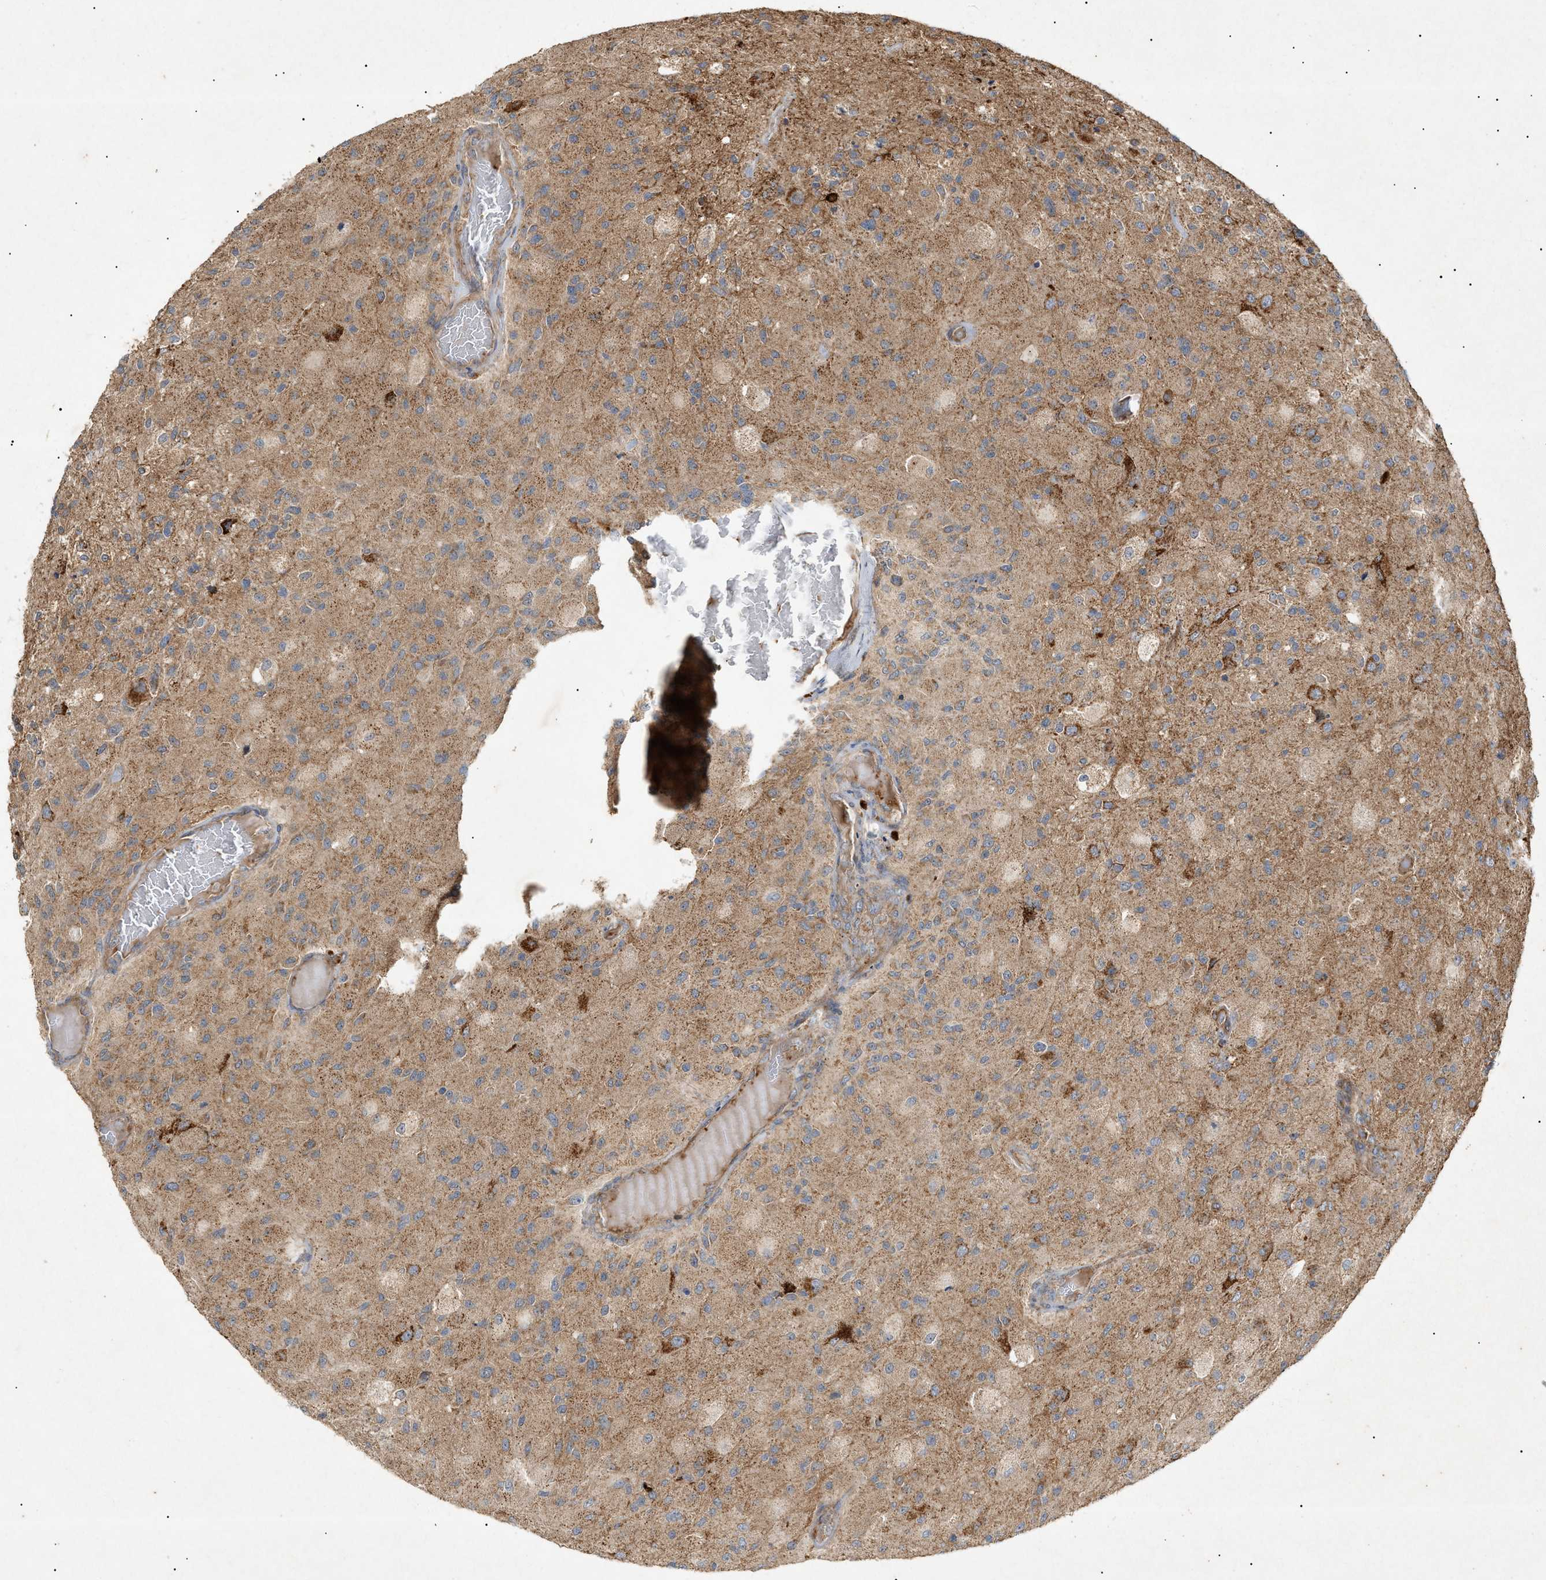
{"staining": {"intensity": "moderate", "quantity": ">75%", "location": "cytoplasmic/membranous"}, "tissue": "glioma", "cell_type": "Tumor cells", "image_type": "cancer", "snomed": [{"axis": "morphology", "description": "Normal tissue, NOS"}, {"axis": "morphology", "description": "Glioma, malignant, High grade"}, {"axis": "topography", "description": "Cerebral cortex"}], "caption": "Immunohistochemical staining of malignant glioma (high-grade) displays medium levels of moderate cytoplasmic/membranous positivity in about >75% of tumor cells. The staining is performed using DAB (3,3'-diaminobenzidine) brown chromogen to label protein expression. The nuclei are counter-stained blue using hematoxylin.", "gene": "MTCH1", "patient": {"sex": "male", "age": 77}}